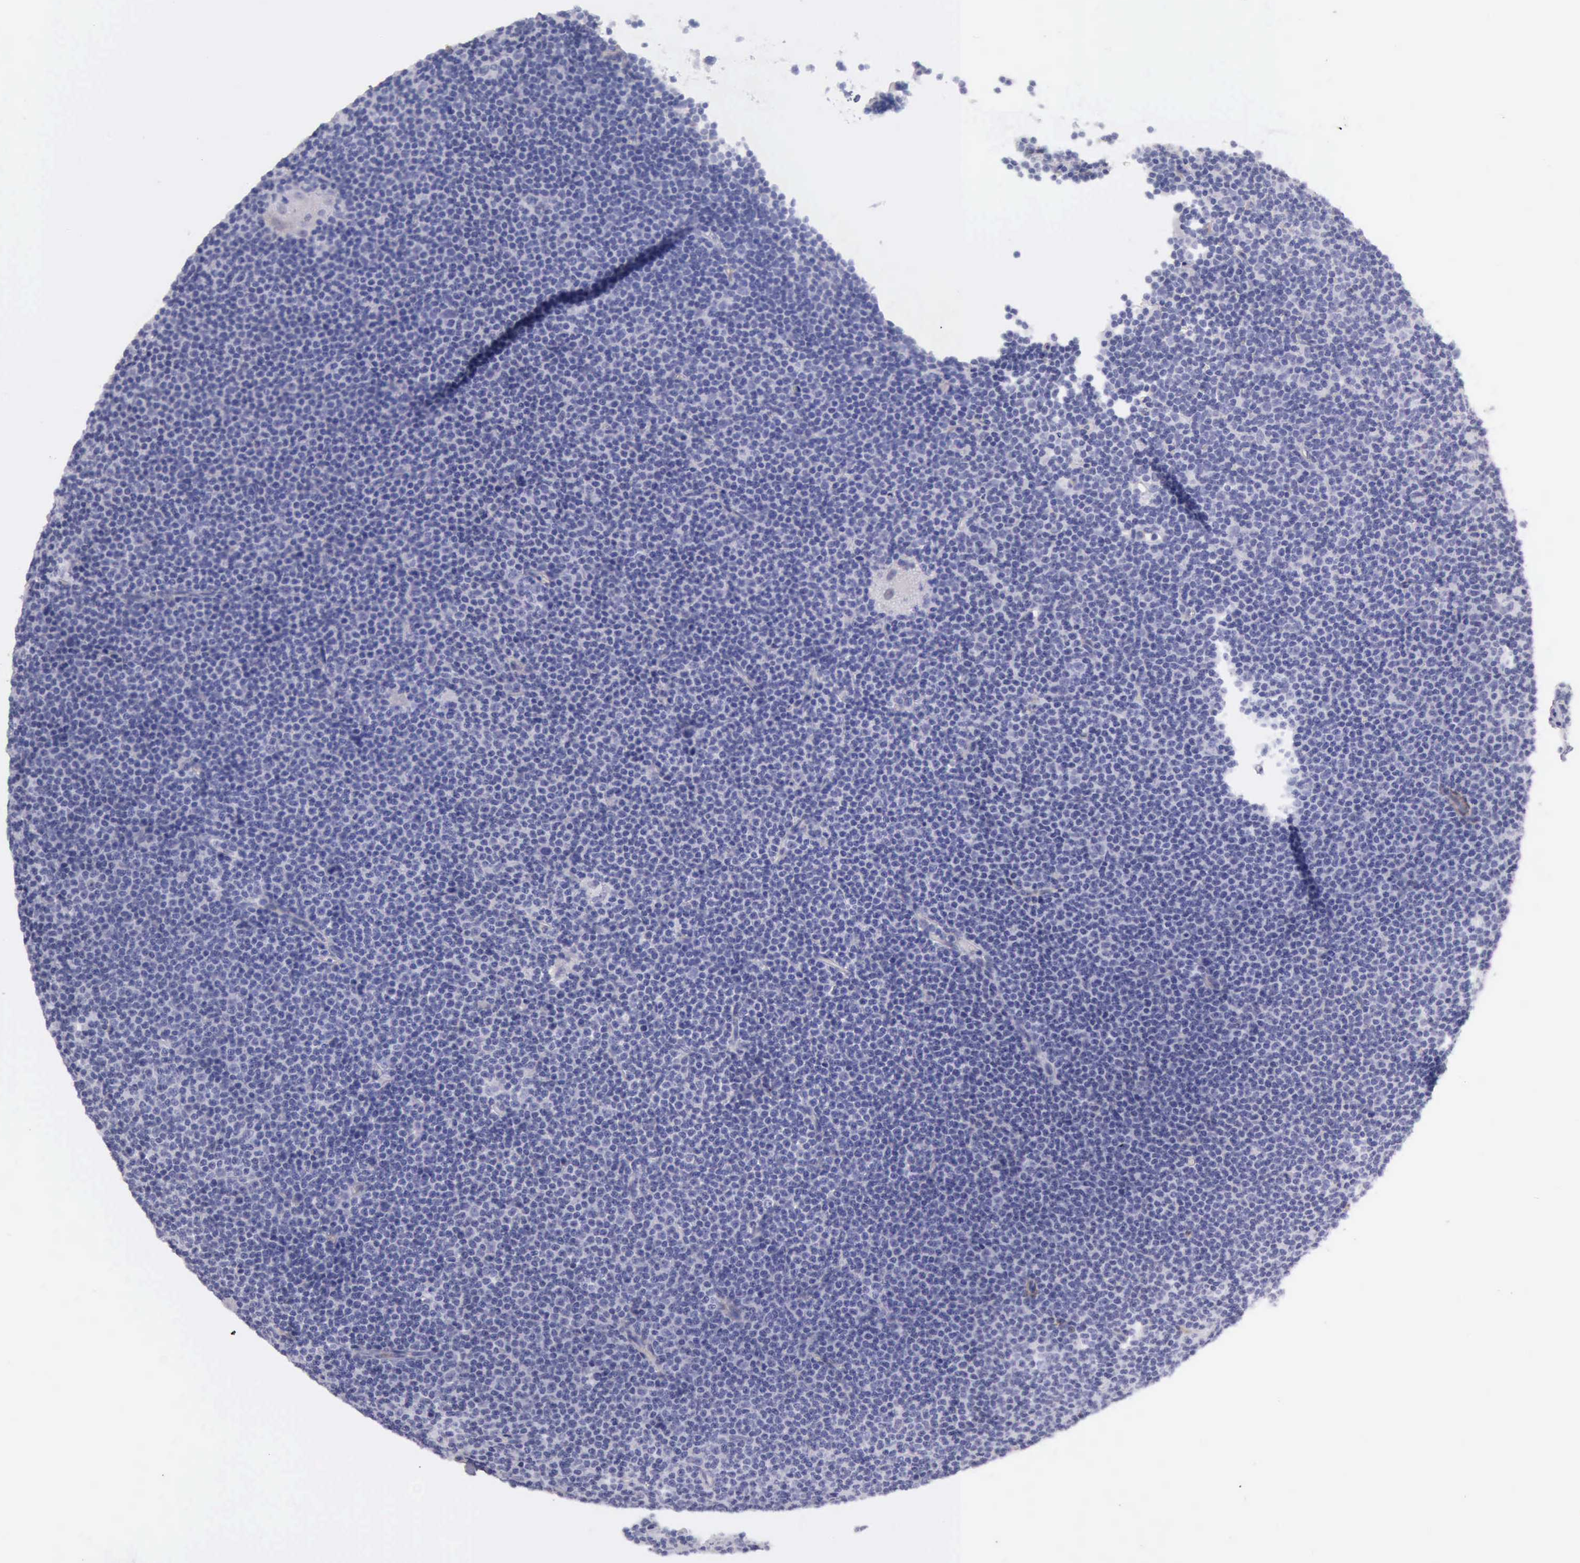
{"staining": {"intensity": "negative", "quantity": "none", "location": "none"}, "tissue": "lymphoma", "cell_type": "Tumor cells", "image_type": "cancer", "snomed": [{"axis": "morphology", "description": "Malignant lymphoma, non-Hodgkin's type, Low grade"}, {"axis": "topography", "description": "Lymph node"}], "caption": "Immunohistochemical staining of low-grade malignant lymphoma, non-Hodgkin's type displays no significant staining in tumor cells.", "gene": "AOC3", "patient": {"sex": "female", "age": 69}}